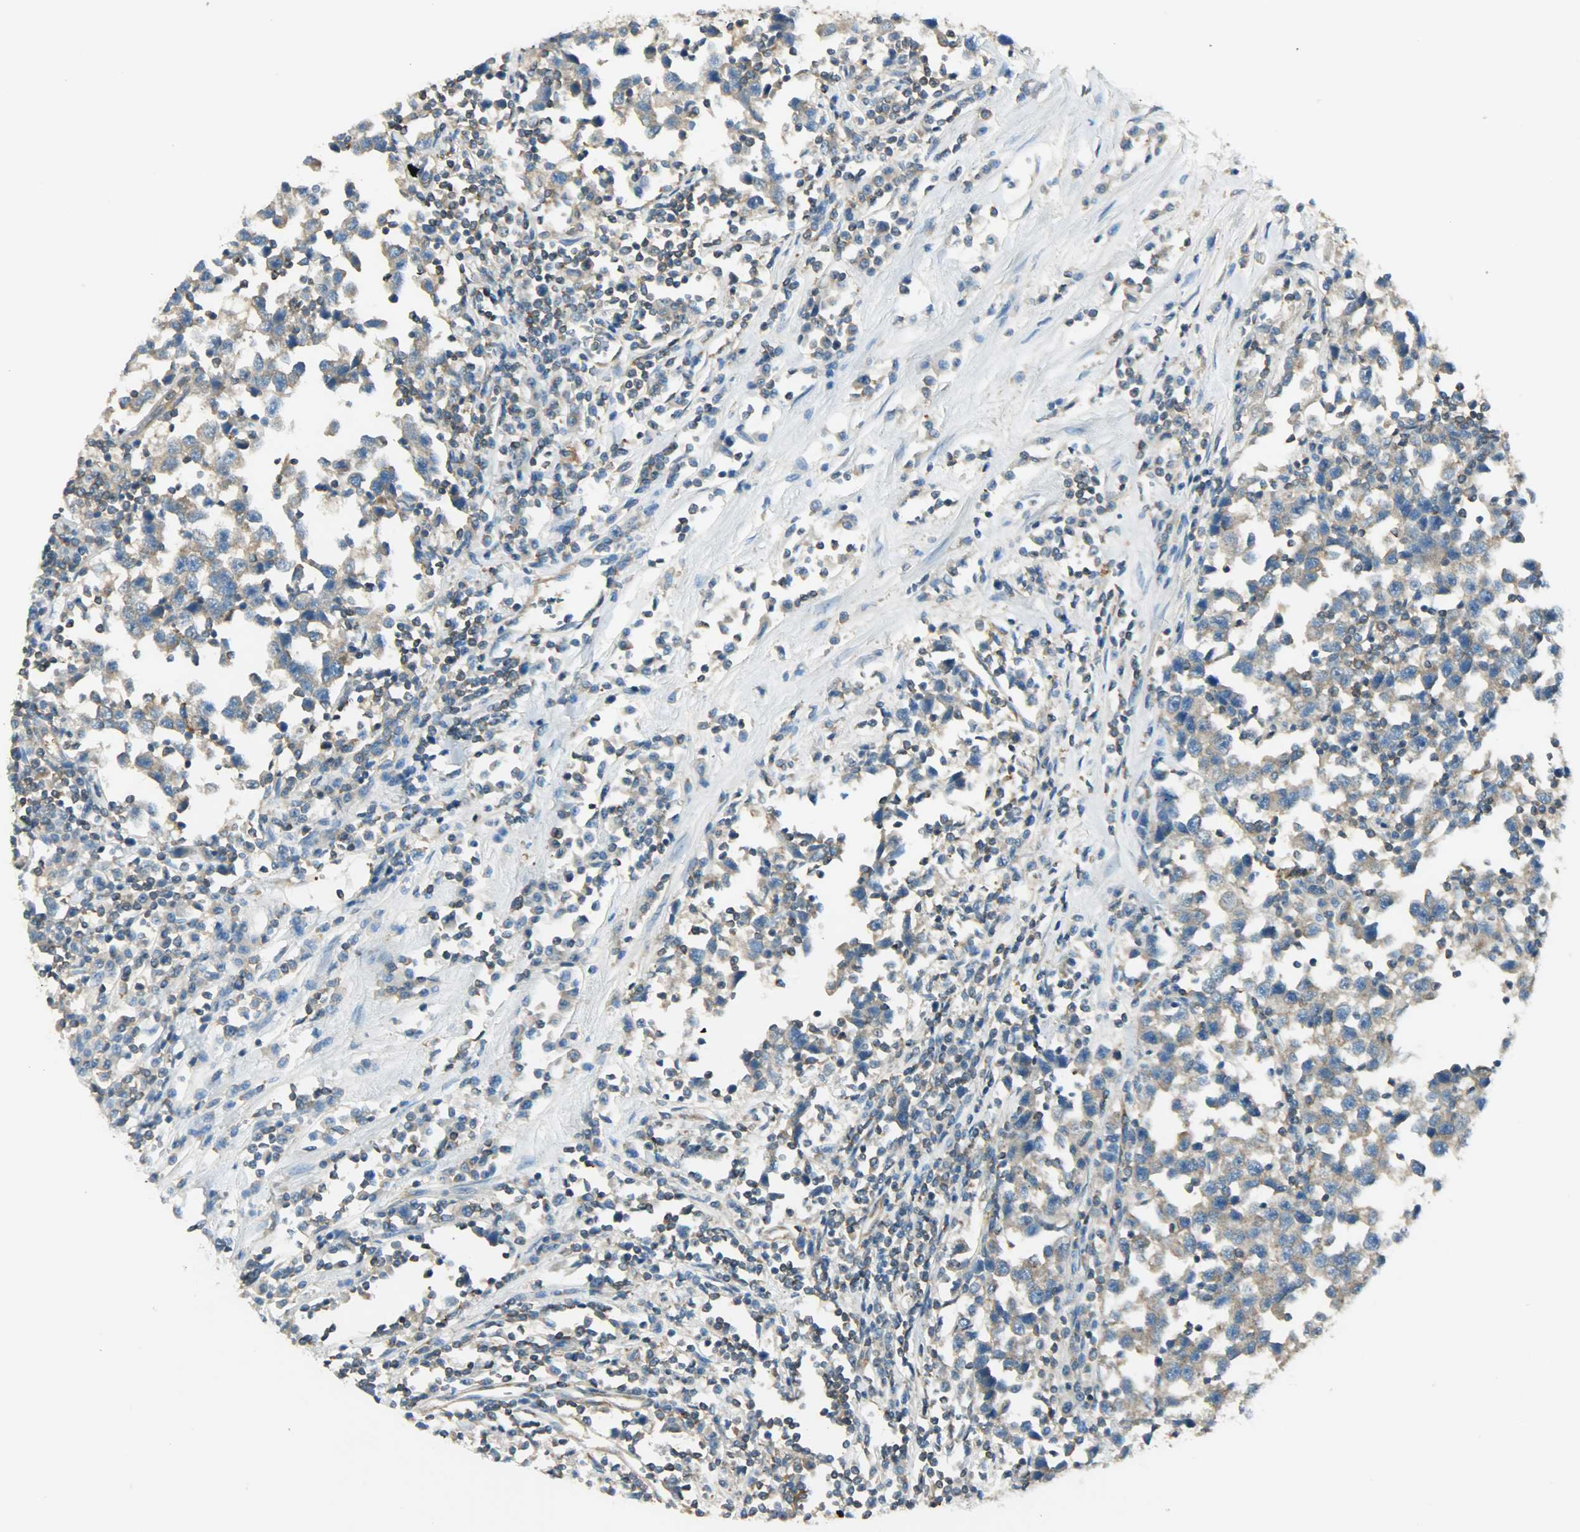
{"staining": {"intensity": "weak", "quantity": ">75%", "location": "cytoplasmic/membranous"}, "tissue": "testis cancer", "cell_type": "Tumor cells", "image_type": "cancer", "snomed": [{"axis": "morphology", "description": "Seminoma, NOS"}, {"axis": "topography", "description": "Testis"}], "caption": "Protein expression analysis of human seminoma (testis) reveals weak cytoplasmic/membranous expression in about >75% of tumor cells.", "gene": "TSC22D2", "patient": {"sex": "male", "age": 43}}